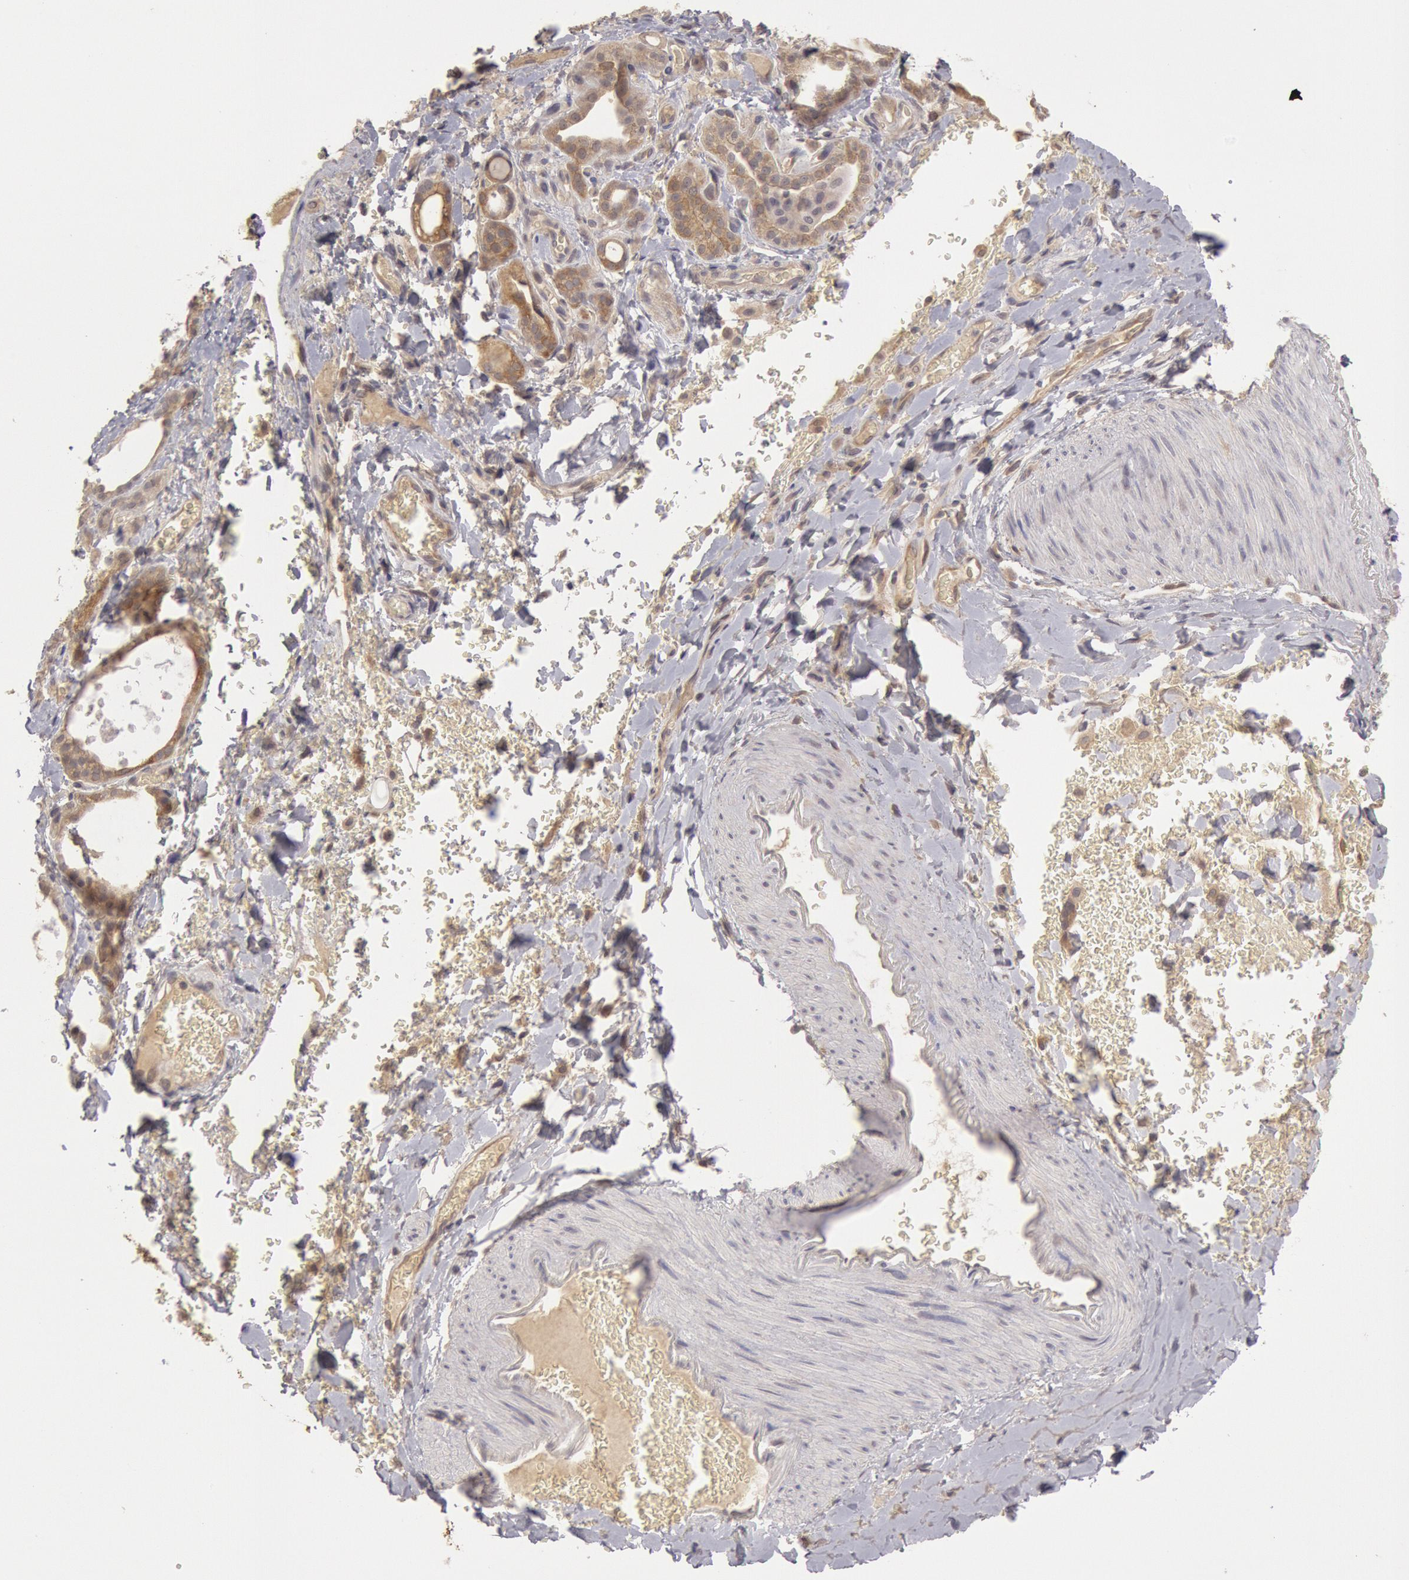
{"staining": {"intensity": "weak", "quantity": "25%-75%", "location": "cytoplasmic/membranous"}, "tissue": "thyroid gland", "cell_type": "Glandular cells", "image_type": "normal", "snomed": [{"axis": "morphology", "description": "Normal tissue, NOS"}, {"axis": "topography", "description": "Thyroid gland"}], "caption": "Immunohistochemistry (IHC) (DAB (3,3'-diaminobenzidine)) staining of normal human thyroid gland exhibits weak cytoplasmic/membranous protein staining in approximately 25%-75% of glandular cells.", "gene": "ZFP36L1", "patient": {"sex": "male", "age": 61}}